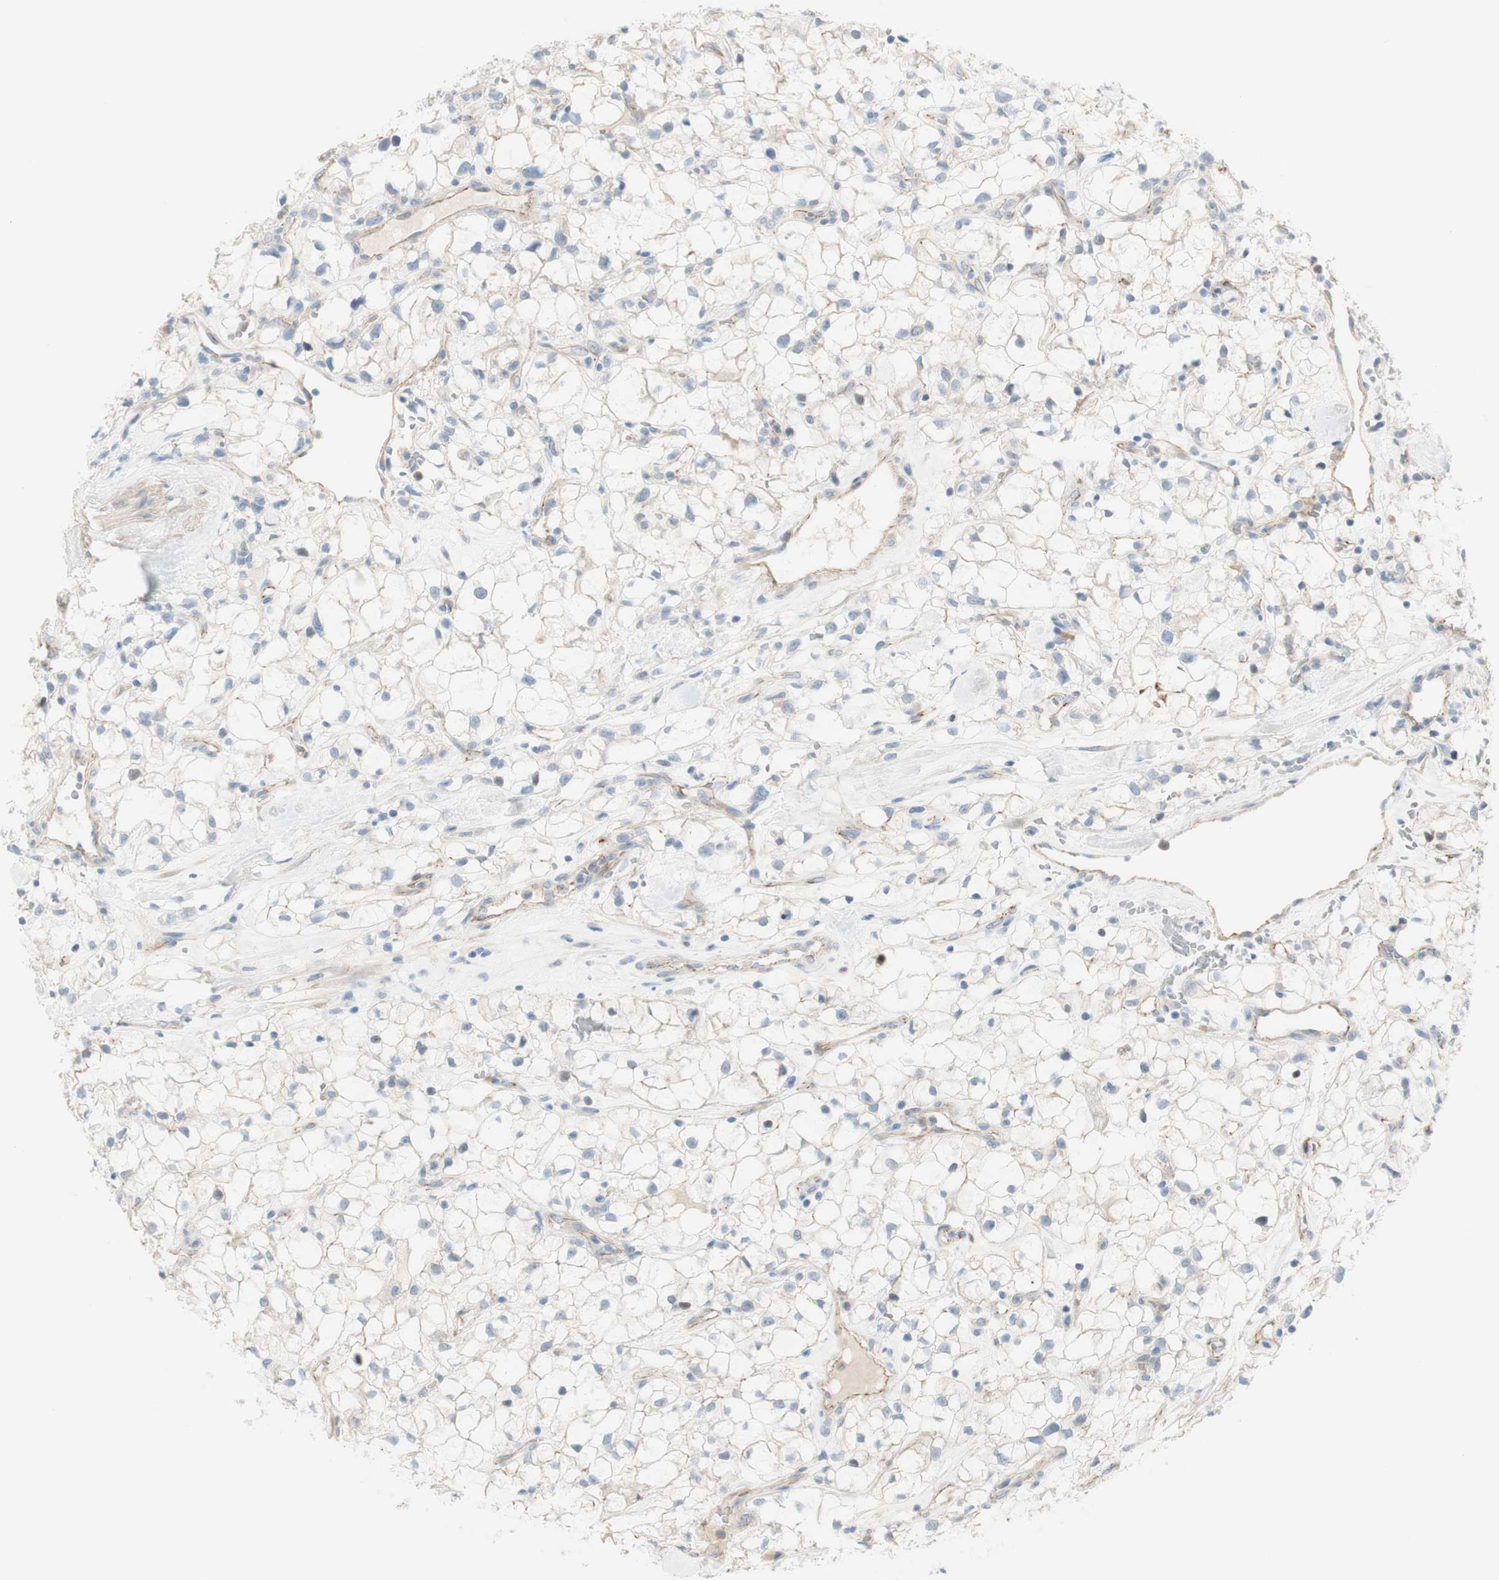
{"staining": {"intensity": "weak", "quantity": ">75%", "location": "cytoplasmic/membranous"}, "tissue": "renal cancer", "cell_type": "Tumor cells", "image_type": "cancer", "snomed": [{"axis": "morphology", "description": "Adenocarcinoma, NOS"}, {"axis": "topography", "description": "Kidney"}], "caption": "Renal cancer (adenocarcinoma) was stained to show a protein in brown. There is low levels of weak cytoplasmic/membranous expression in about >75% of tumor cells.", "gene": "TJP1", "patient": {"sex": "female", "age": 60}}